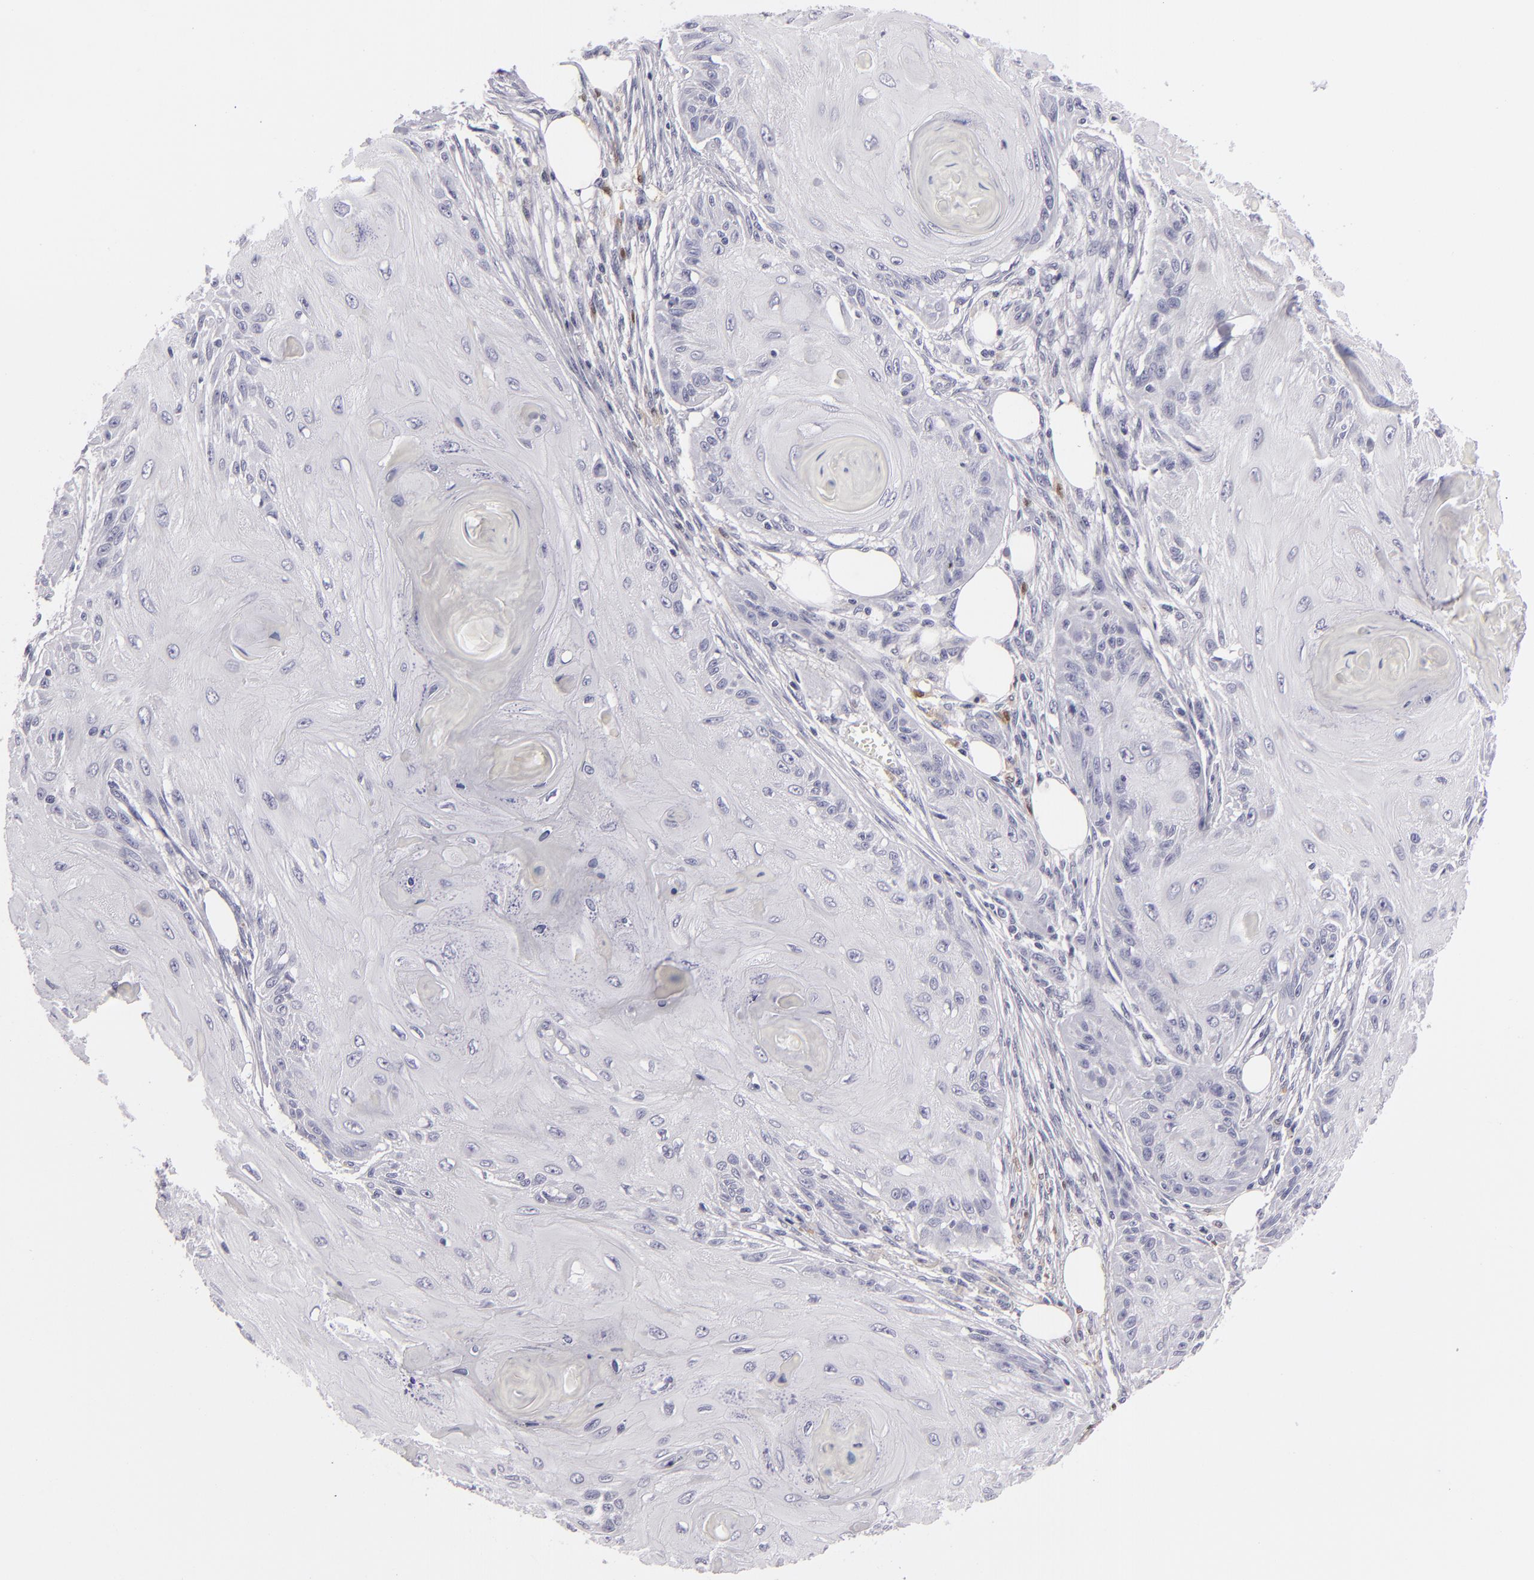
{"staining": {"intensity": "negative", "quantity": "none", "location": "none"}, "tissue": "skin cancer", "cell_type": "Tumor cells", "image_type": "cancer", "snomed": [{"axis": "morphology", "description": "Squamous cell carcinoma, NOS"}, {"axis": "topography", "description": "Skin"}], "caption": "A histopathology image of human skin cancer is negative for staining in tumor cells.", "gene": "F13A1", "patient": {"sex": "female", "age": 88}}